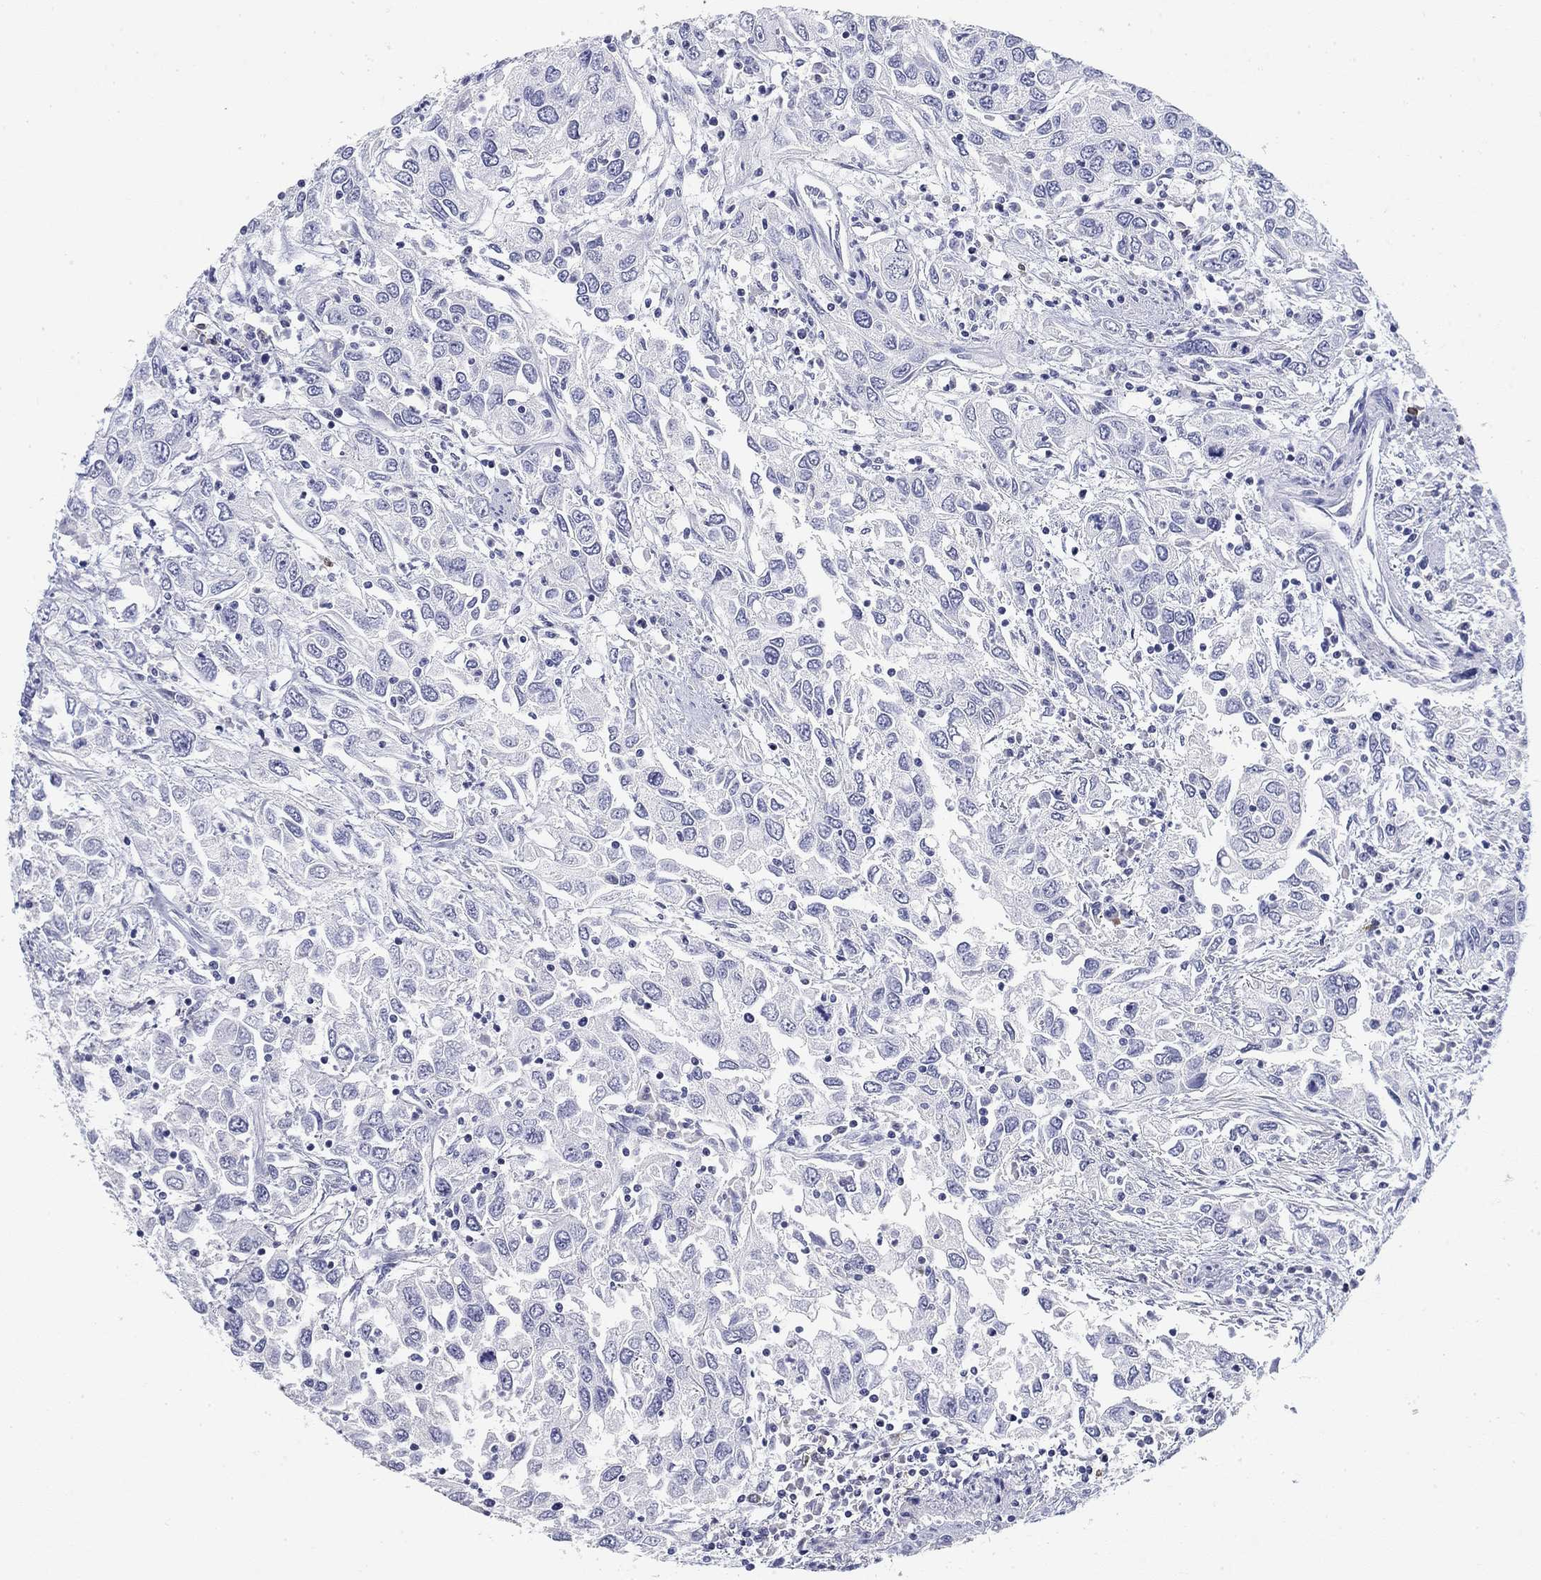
{"staining": {"intensity": "negative", "quantity": "none", "location": "none"}, "tissue": "urothelial cancer", "cell_type": "Tumor cells", "image_type": "cancer", "snomed": [{"axis": "morphology", "description": "Urothelial carcinoma, High grade"}, {"axis": "topography", "description": "Urinary bladder"}], "caption": "This is an immunohistochemistry micrograph of urothelial cancer. There is no positivity in tumor cells.", "gene": "CD79B", "patient": {"sex": "male", "age": 76}}